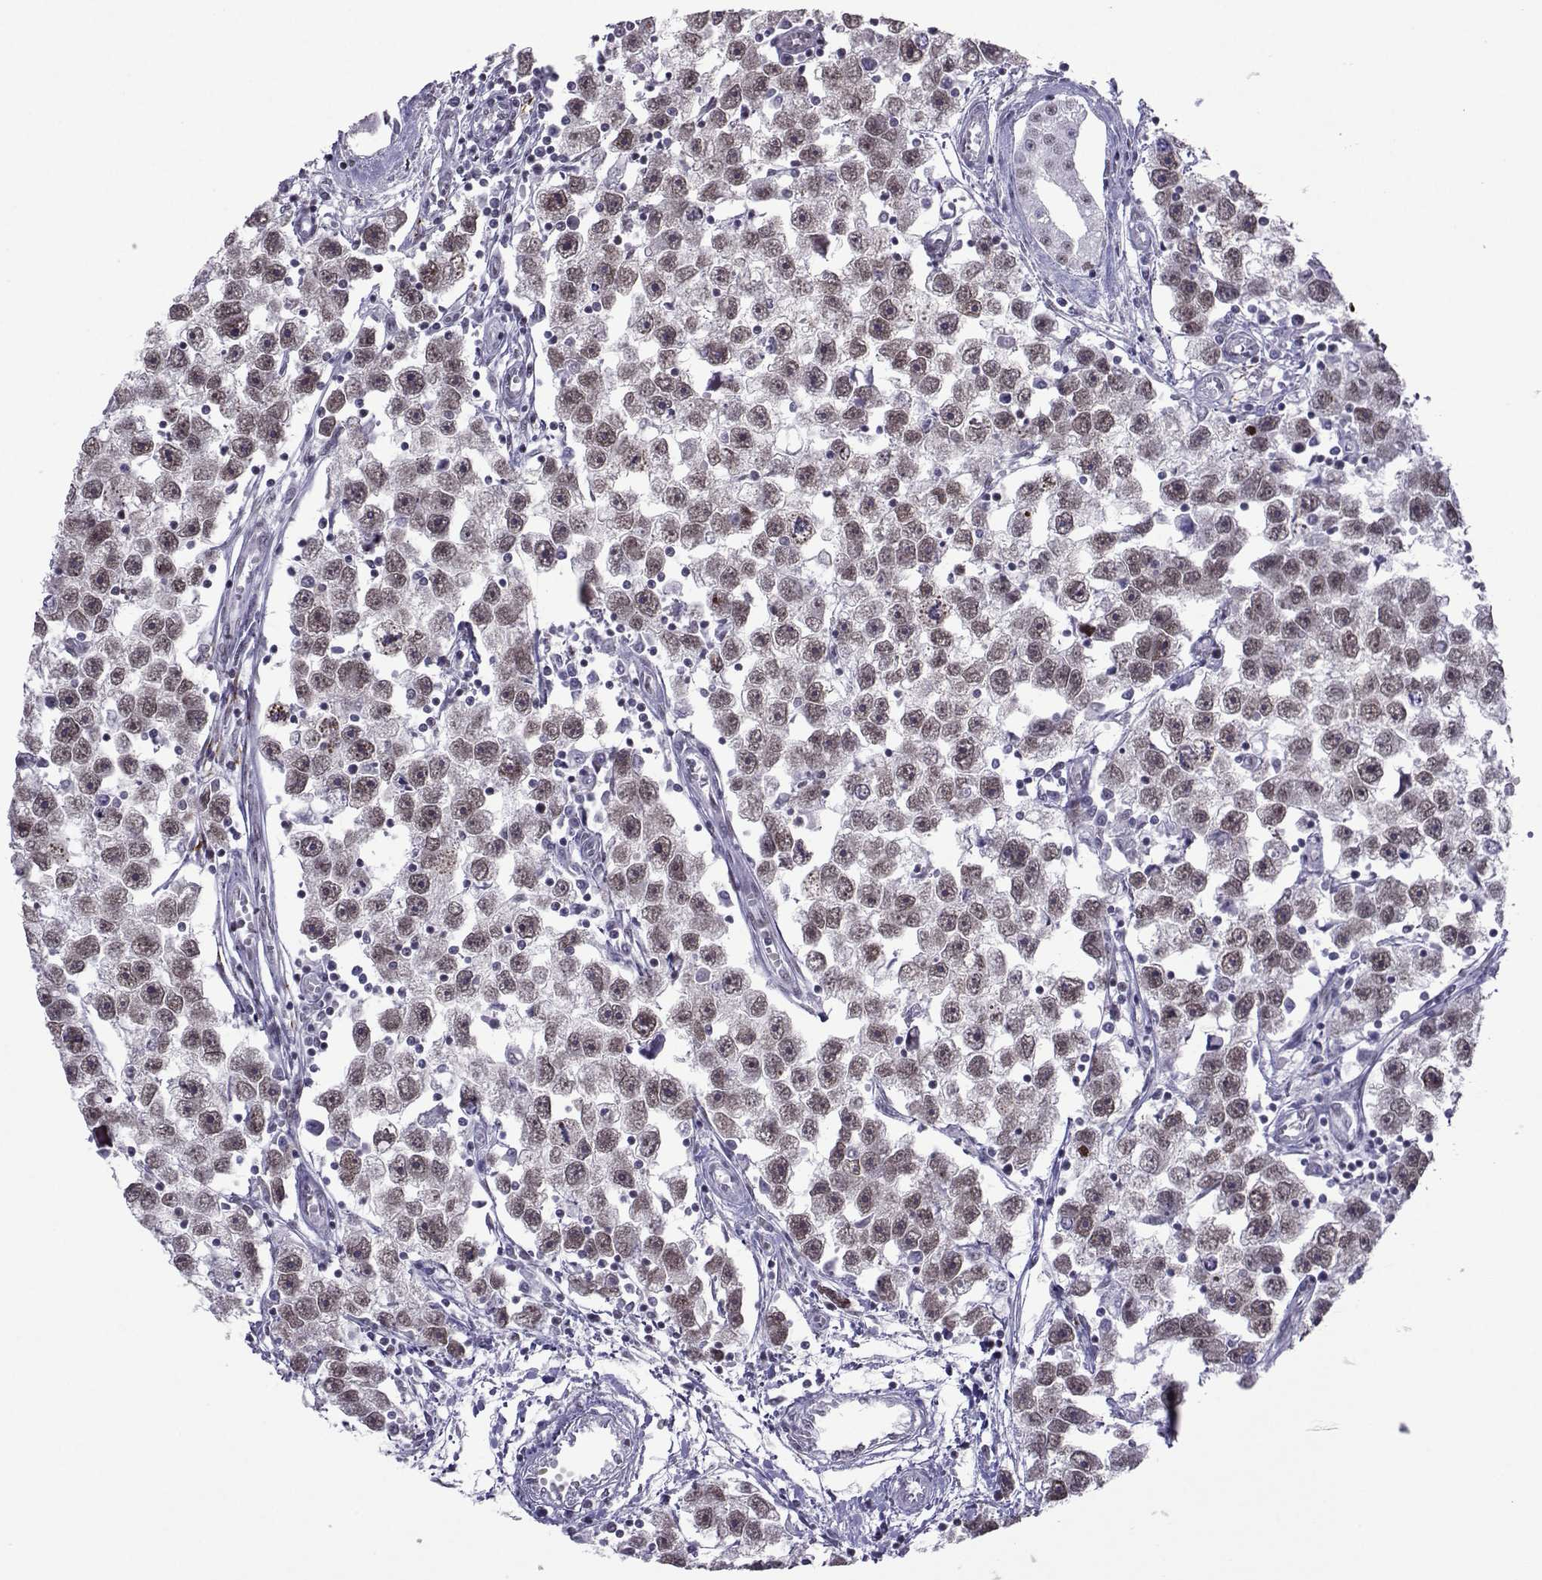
{"staining": {"intensity": "weak", "quantity": ">75%", "location": "nuclear"}, "tissue": "testis cancer", "cell_type": "Tumor cells", "image_type": "cancer", "snomed": [{"axis": "morphology", "description": "Seminoma, NOS"}, {"axis": "topography", "description": "Testis"}], "caption": "High-magnification brightfield microscopy of testis cancer stained with DAB (3,3'-diaminobenzidine) (brown) and counterstained with hematoxylin (blue). tumor cells exhibit weak nuclear staining is identified in approximately>75% of cells. (brown staining indicates protein expression, while blue staining denotes nuclei).", "gene": "LORICRIN", "patient": {"sex": "male", "age": 30}}